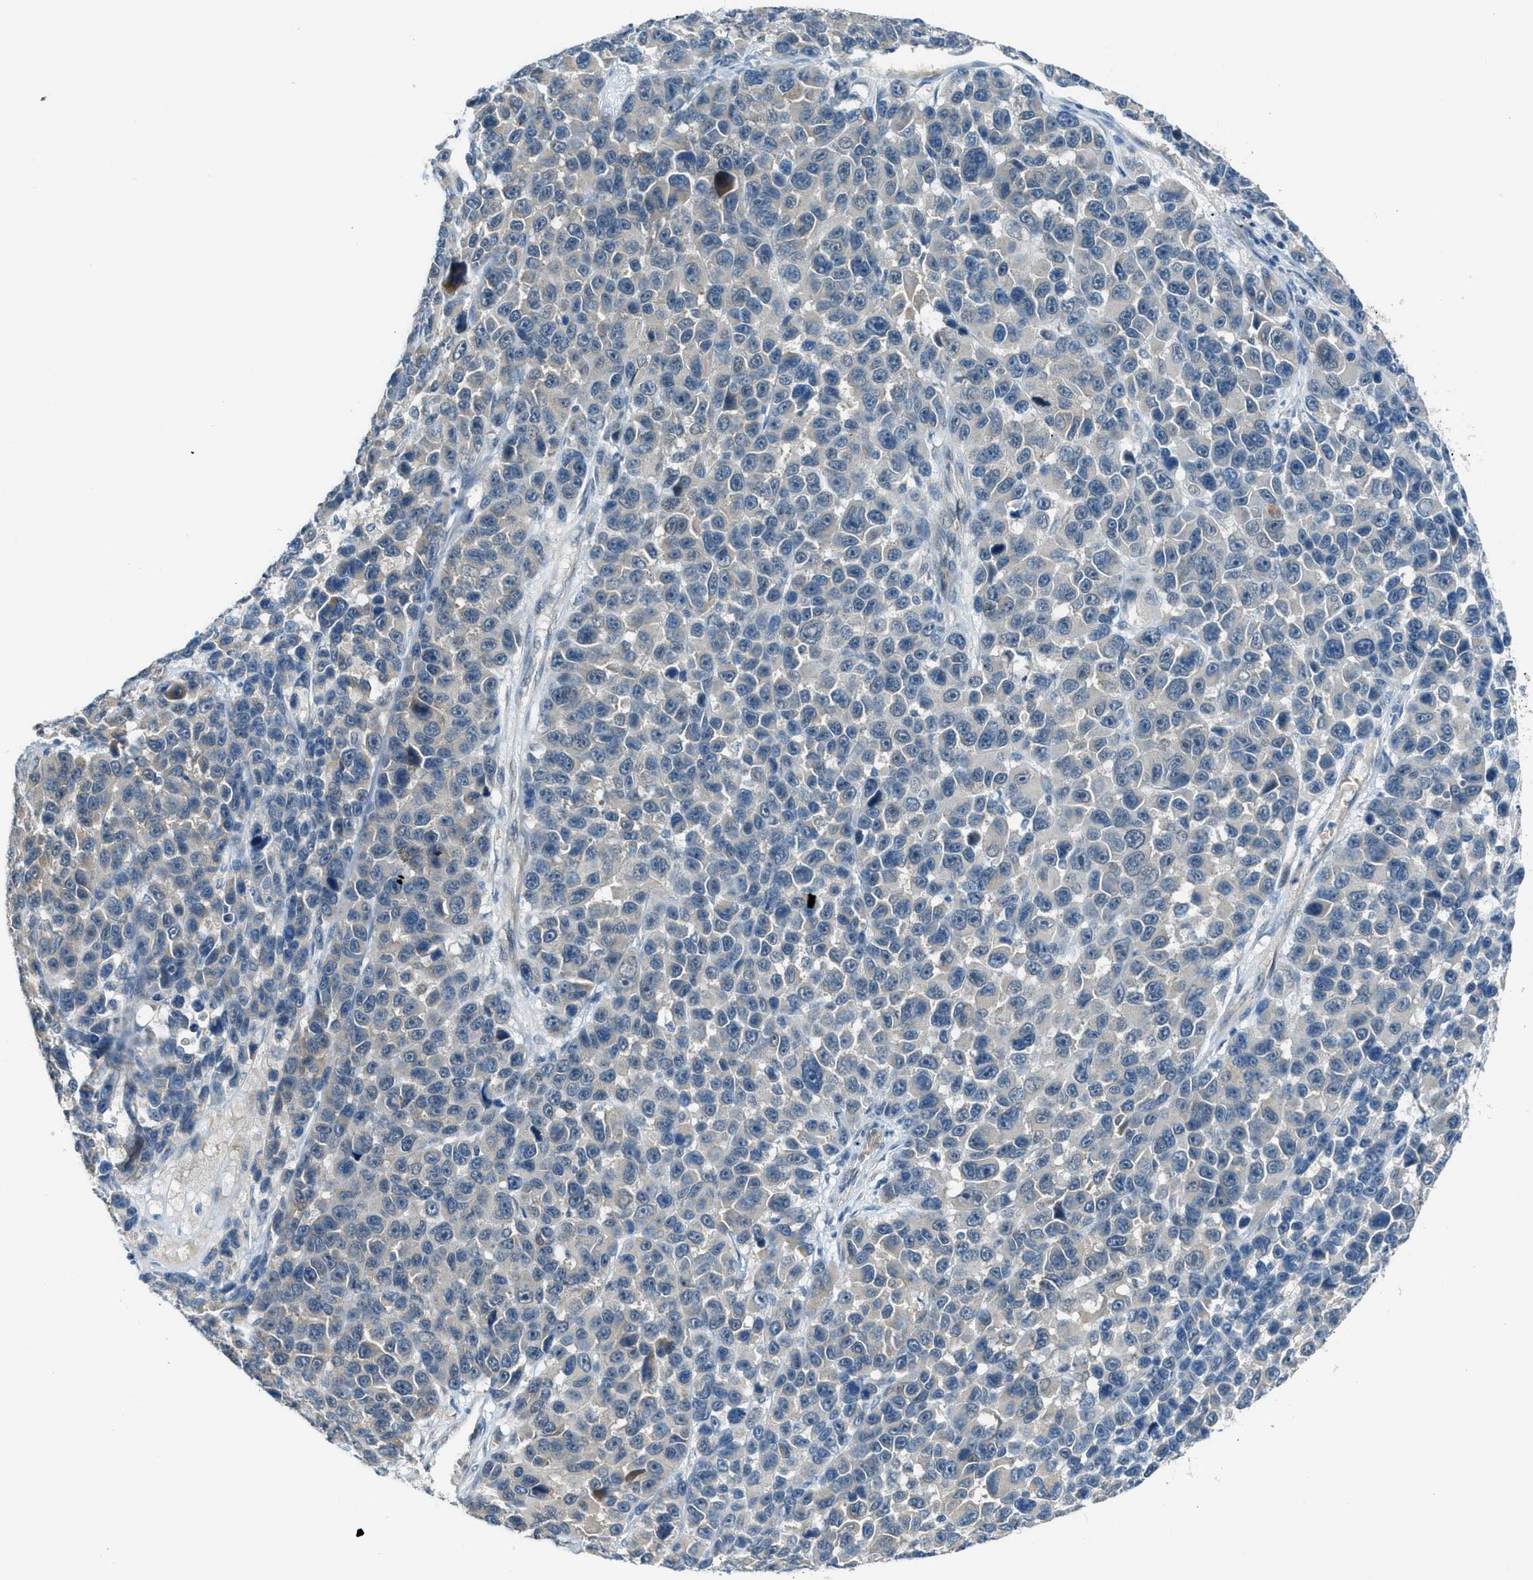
{"staining": {"intensity": "negative", "quantity": "none", "location": "none"}, "tissue": "melanoma", "cell_type": "Tumor cells", "image_type": "cancer", "snomed": [{"axis": "morphology", "description": "Malignant melanoma, NOS"}, {"axis": "topography", "description": "Skin"}], "caption": "An image of human melanoma is negative for staining in tumor cells.", "gene": "CDON", "patient": {"sex": "male", "age": 53}}